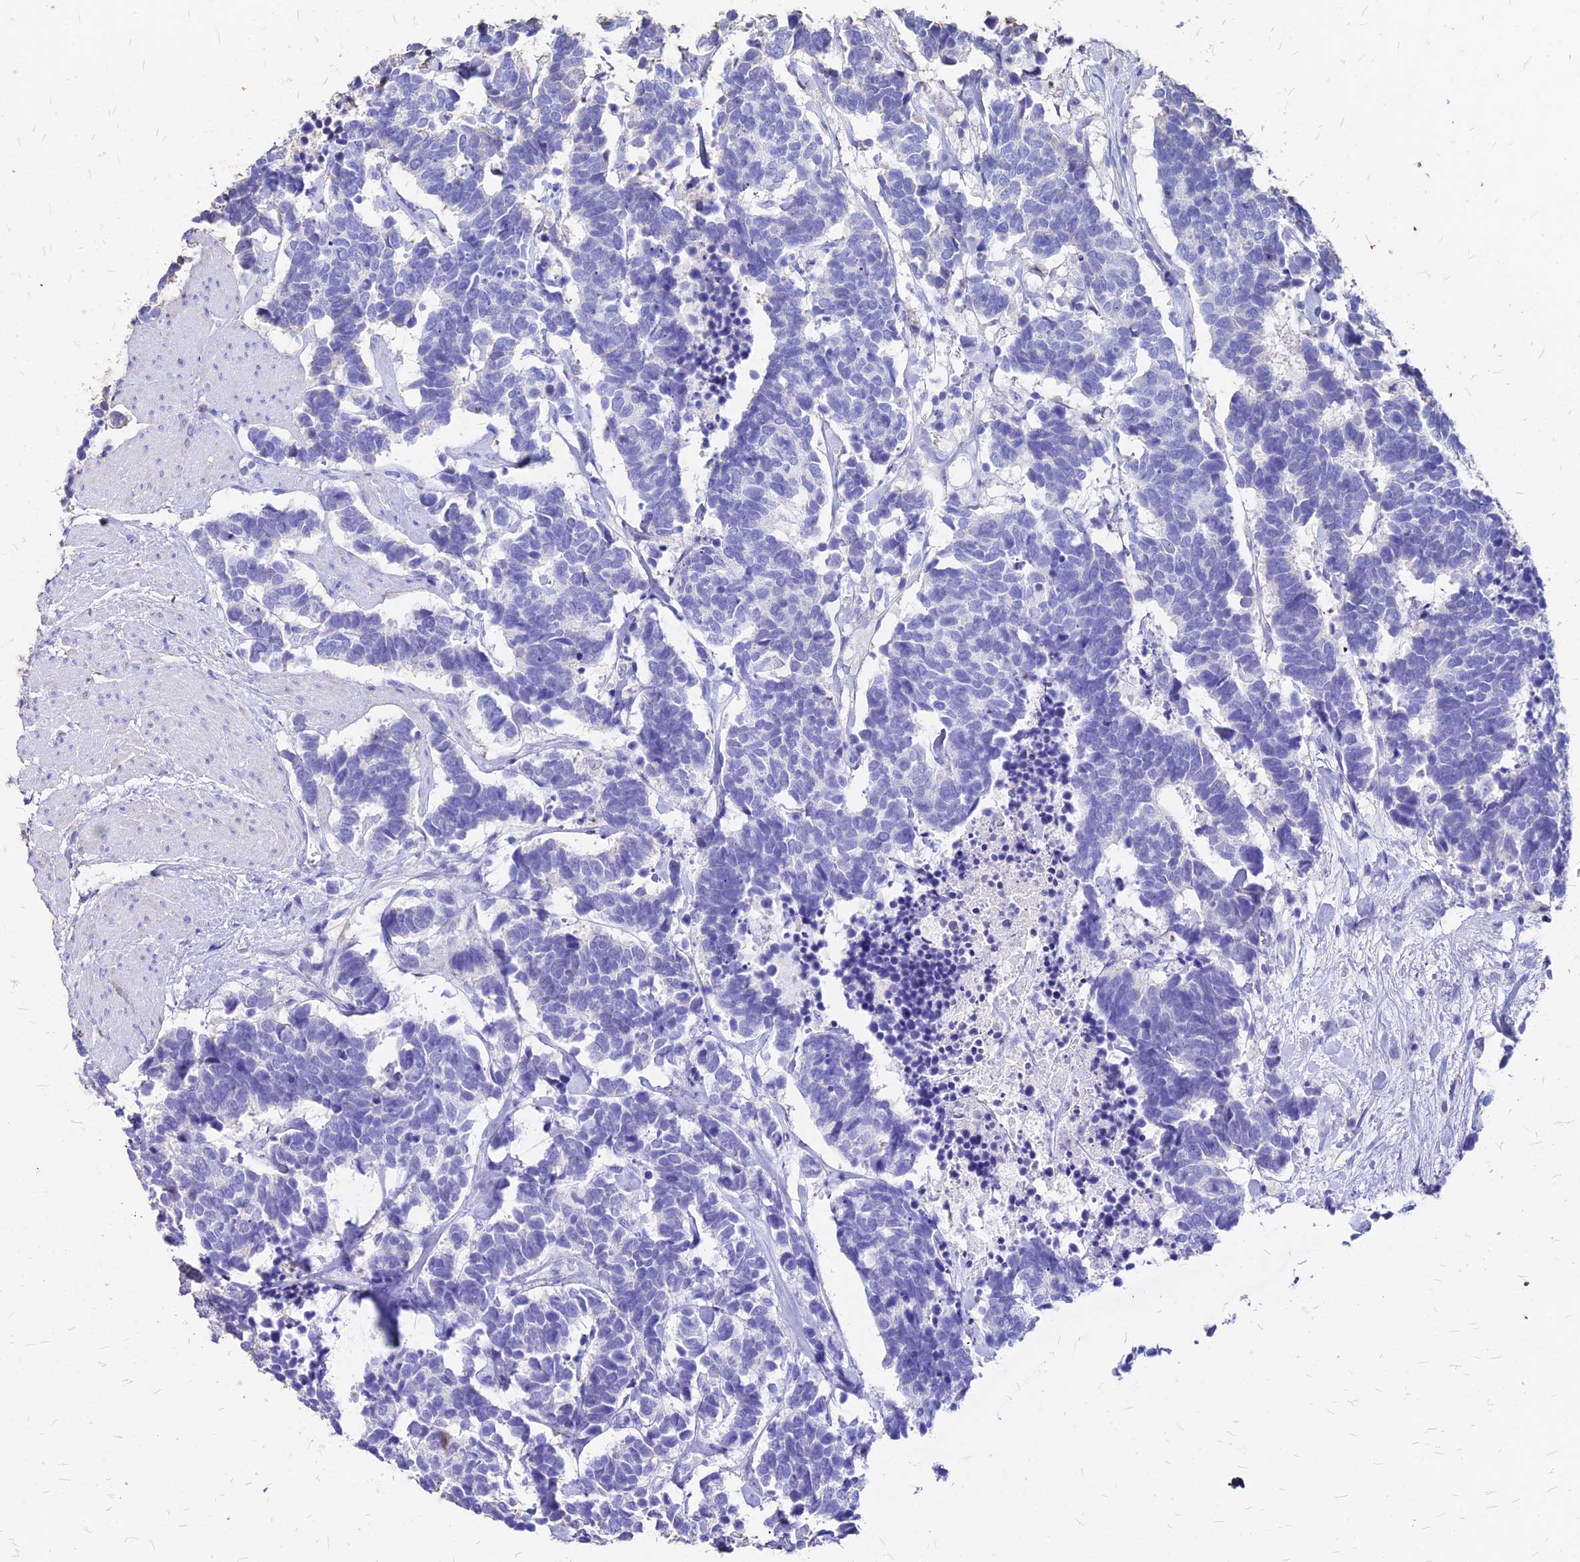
{"staining": {"intensity": "negative", "quantity": "none", "location": "none"}, "tissue": "carcinoid", "cell_type": "Tumor cells", "image_type": "cancer", "snomed": [{"axis": "morphology", "description": "Carcinoma, NOS"}, {"axis": "morphology", "description": "Carcinoid, malignant, NOS"}, {"axis": "topography", "description": "Urinary bladder"}], "caption": "Tumor cells show no significant protein positivity in carcinoma.", "gene": "NME5", "patient": {"sex": "male", "age": 57}}